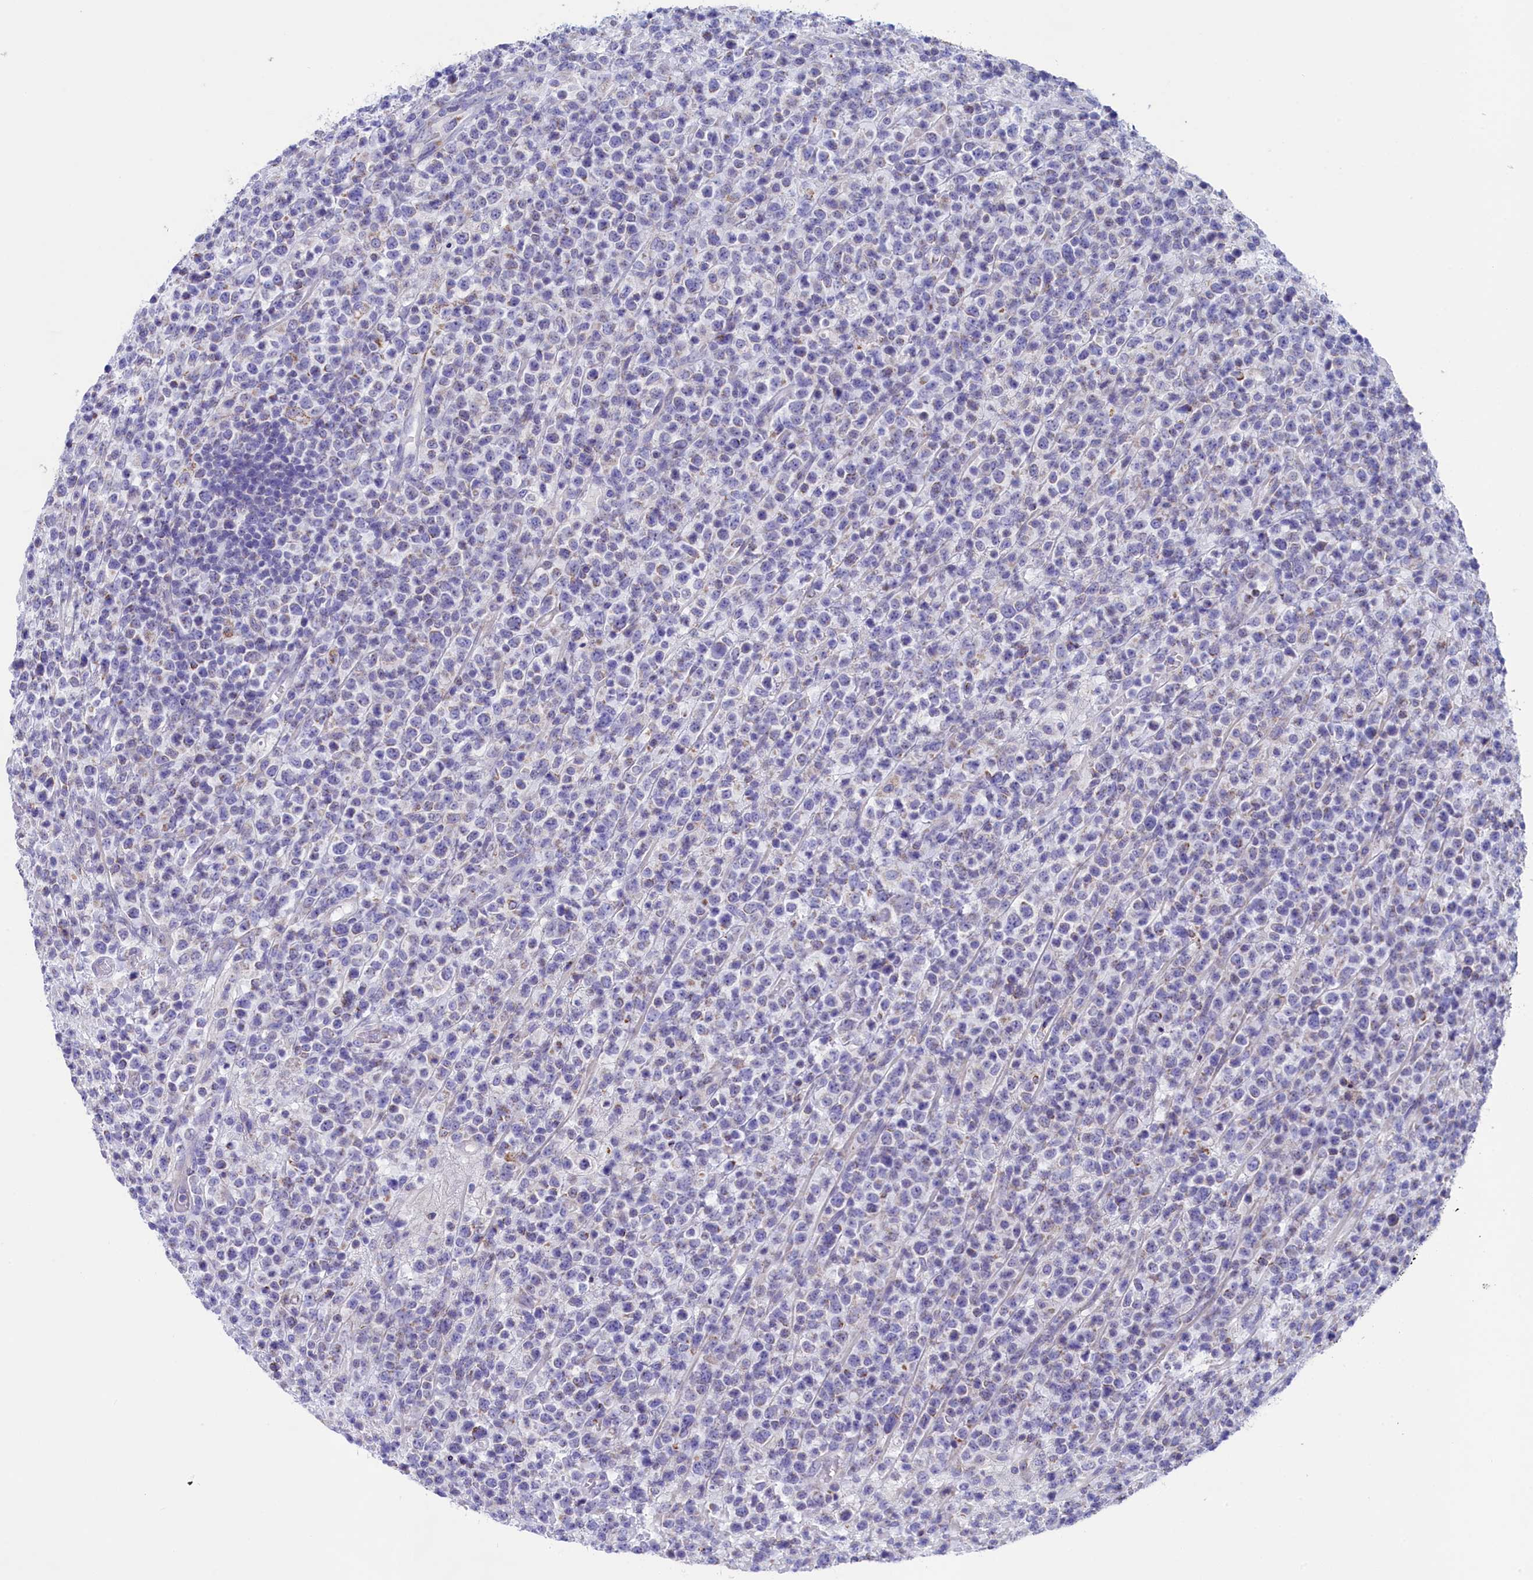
{"staining": {"intensity": "negative", "quantity": "none", "location": "none"}, "tissue": "lymphoma", "cell_type": "Tumor cells", "image_type": "cancer", "snomed": [{"axis": "morphology", "description": "Malignant lymphoma, non-Hodgkin's type, High grade"}, {"axis": "topography", "description": "Colon"}], "caption": "IHC of high-grade malignant lymphoma, non-Hodgkin's type exhibits no positivity in tumor cells.", "gene": "PRDM12", "patient": {"sex": "female", "age": 53}}